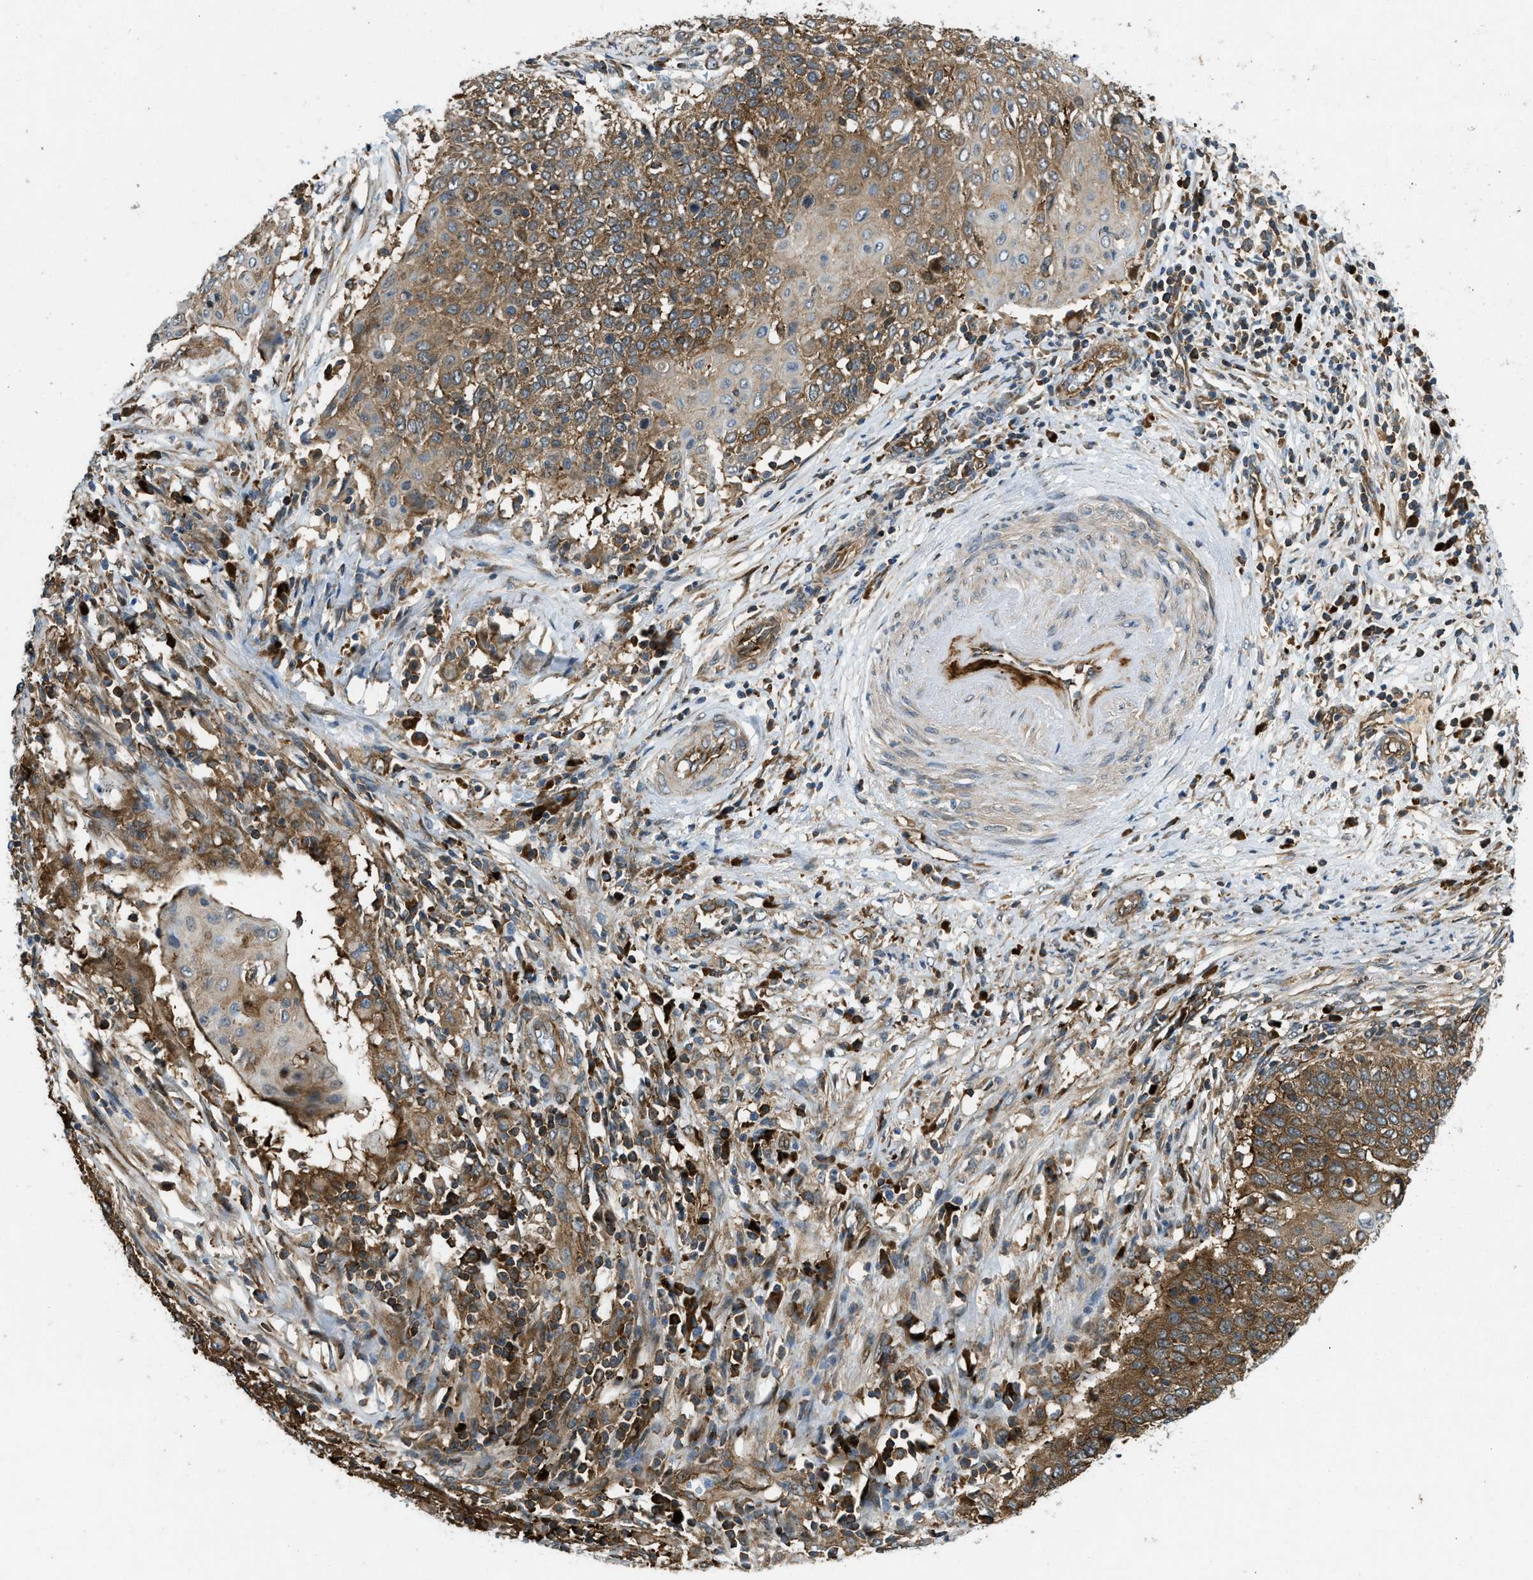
{"staining": {"intensity": "moderate", "quantity": ">75%", "location": "cytoplasmic/membranous"}, "tissue": "cervical cancer", "cell_type": "Tumor cells", "image_type": "cancer", "snomed": [{"axis": "morphology", "description": "Squamous cell carcinoma, NOS"}, {"axis": "topography", "description": "Cervix"}], "caption": "Cervical cancer tissue reveals moderate cytoplasmic/membranous staining in approximately >75% of tumor cells, visualized by immunohistochemistry.", "gene": "RASGRF2", "patient": {"sex": "female", "age": 39}}